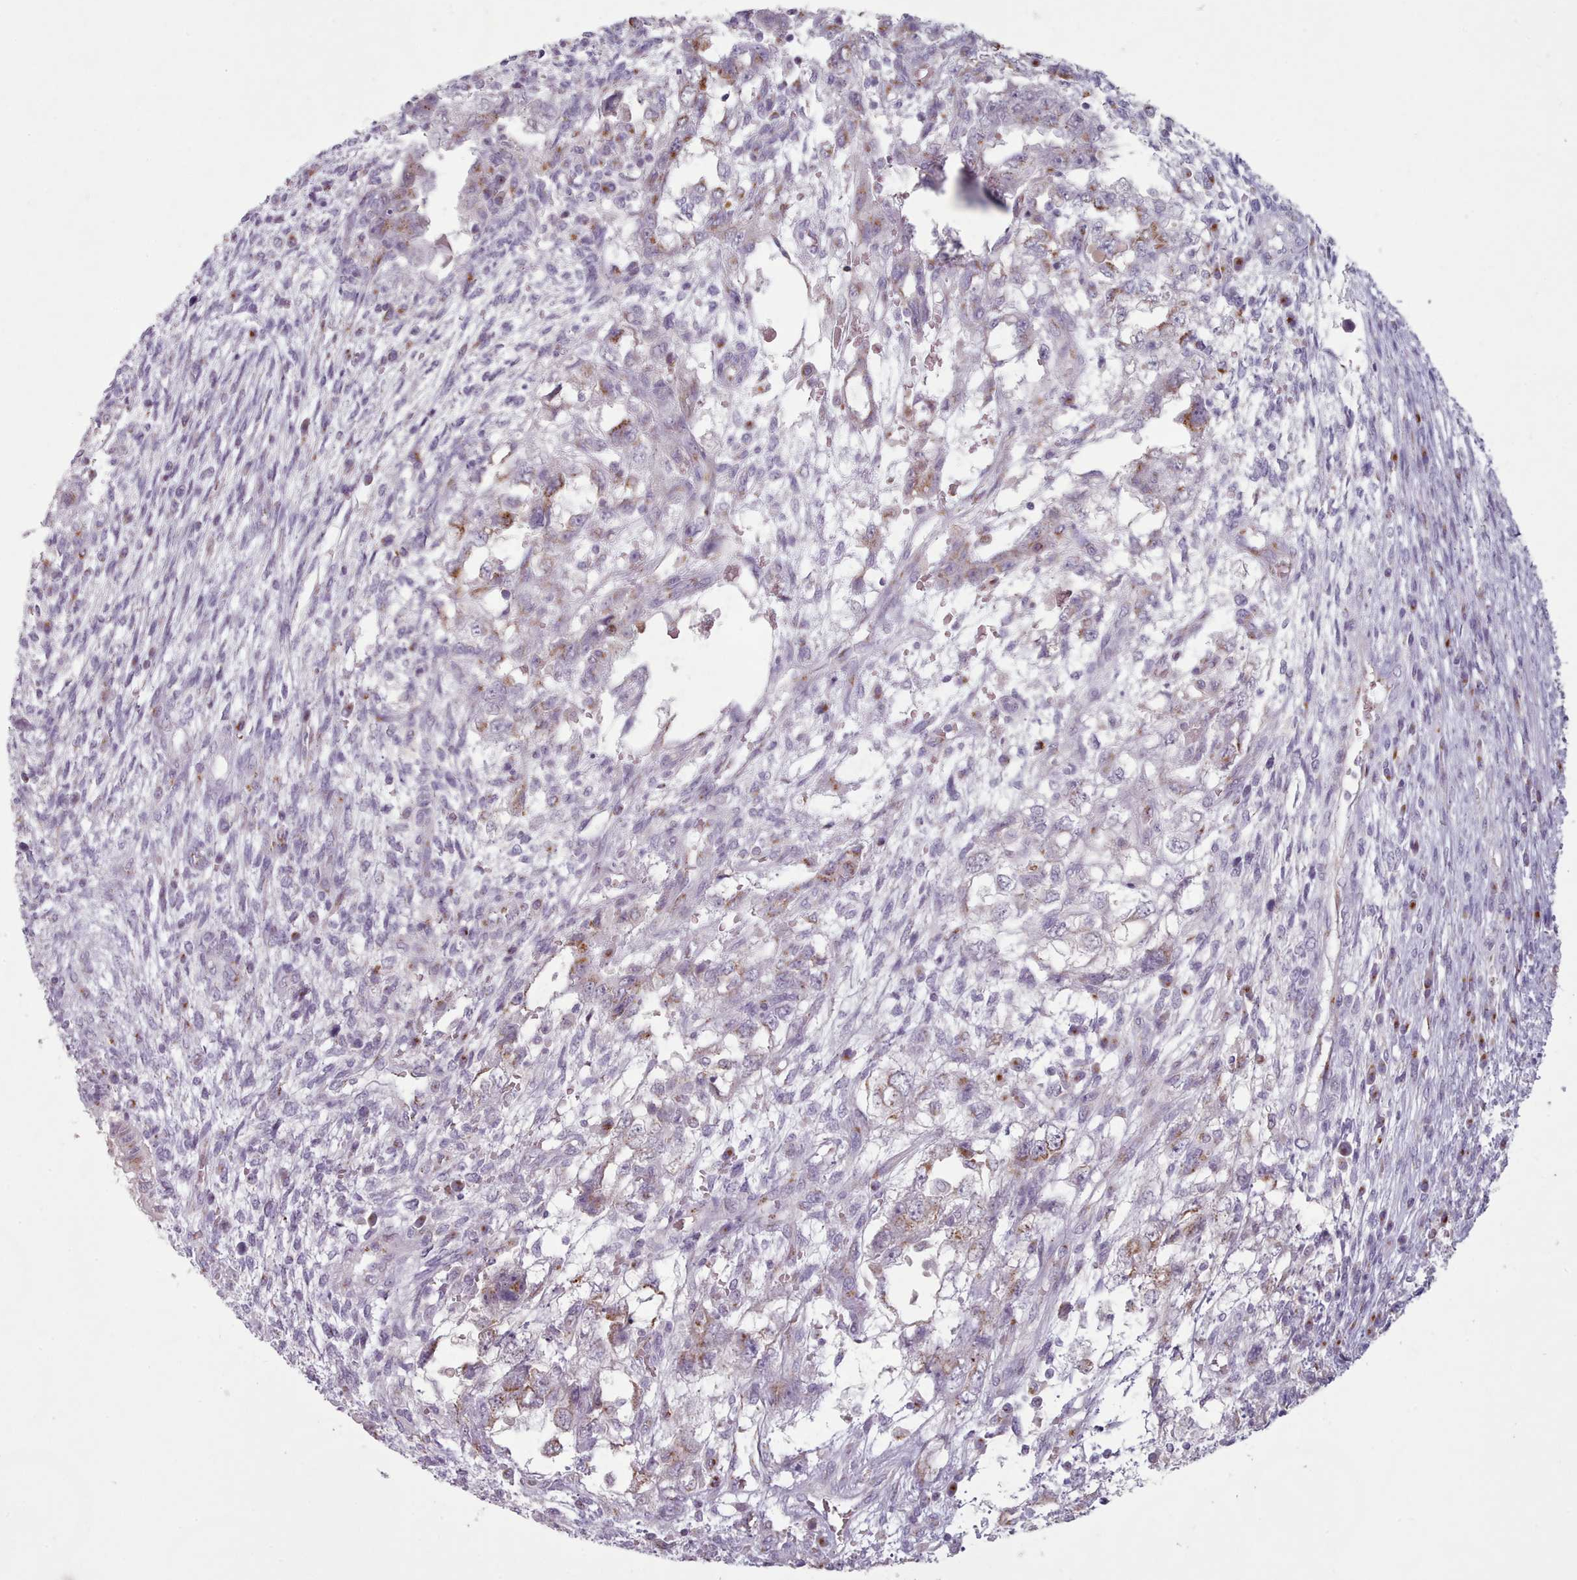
{"staining": {"intensity": "moderate", "quantity": "<25%", "location": "cytoplasmic/membranous"}, "tissue": "testis cancer", "cell_type": "Tumor cells", "image_type": "cancer", "snomed": [{"axis": "morphology", "description": "Carcinoma, Embryonal, NOS"}, {"axis": "topography", "description": "Testis"}], "caption": "Testis cancer tissue exhibits moderate cytoplasmic/membranous staining in approximately <25% of tumor cells, visualized by immunohistochemistry.", "gene": "MAN1B1", "patient": {"sex": "male", "age": 26}}